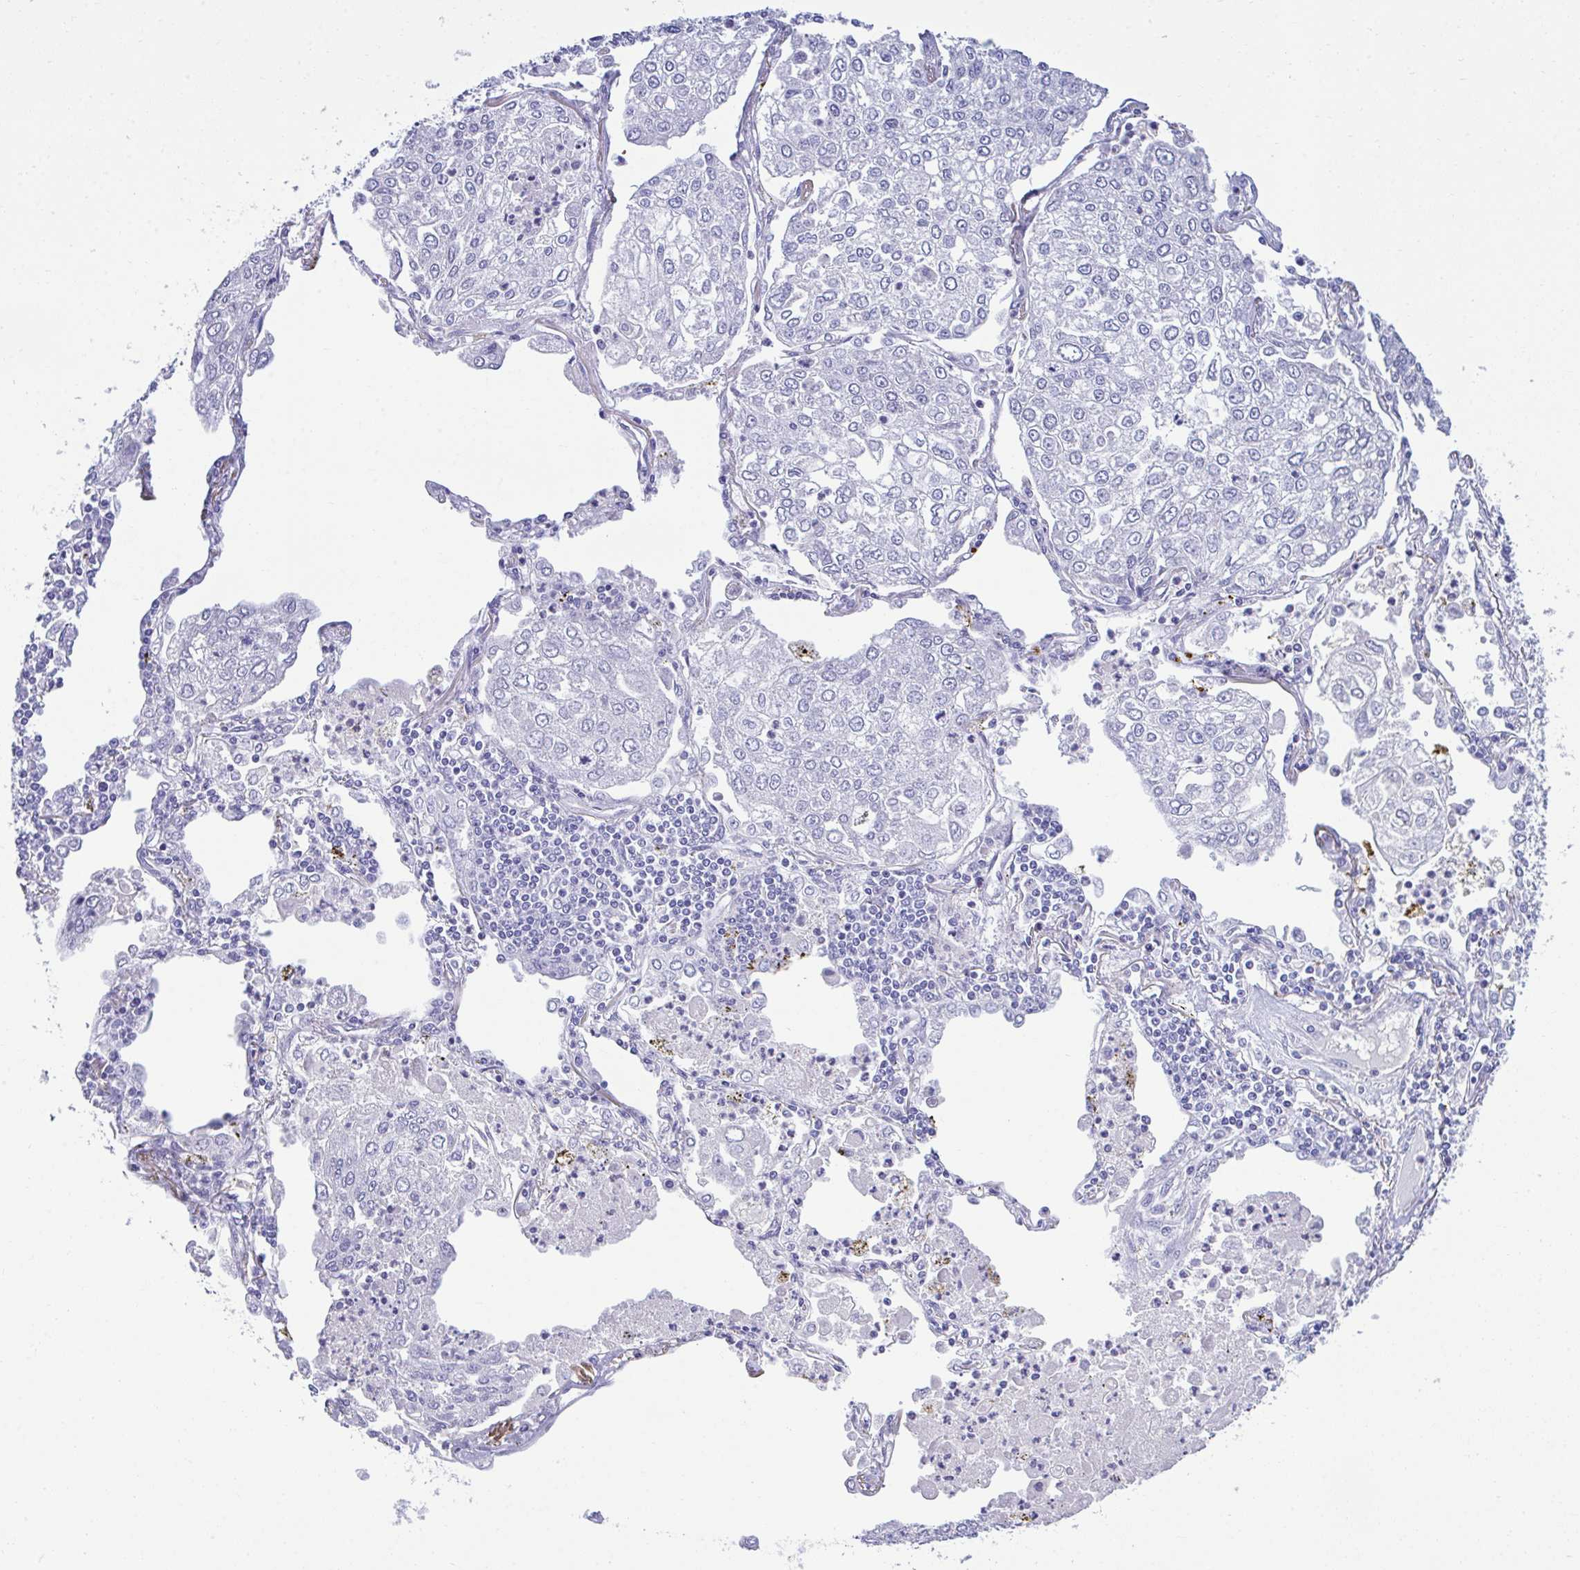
{"staining": {"intensity": "negative", "quantity": "none", "location": "none"}, "tissue": "lung cancer", "cell_type": "Tumor cells", "image_type": "cancer", "snomed": [{"axis": "morphology", "description": "Squamous cell carcinoma, NOS"}, {"axis": "topography", "description": "Lung"}], "caption": "Micrograph shows no significant protein expression in tumor cells of squamous cell carcinoma (lung).", "gene": "PLEKHH1", "patient": {"sex": "male", "age": 74}}